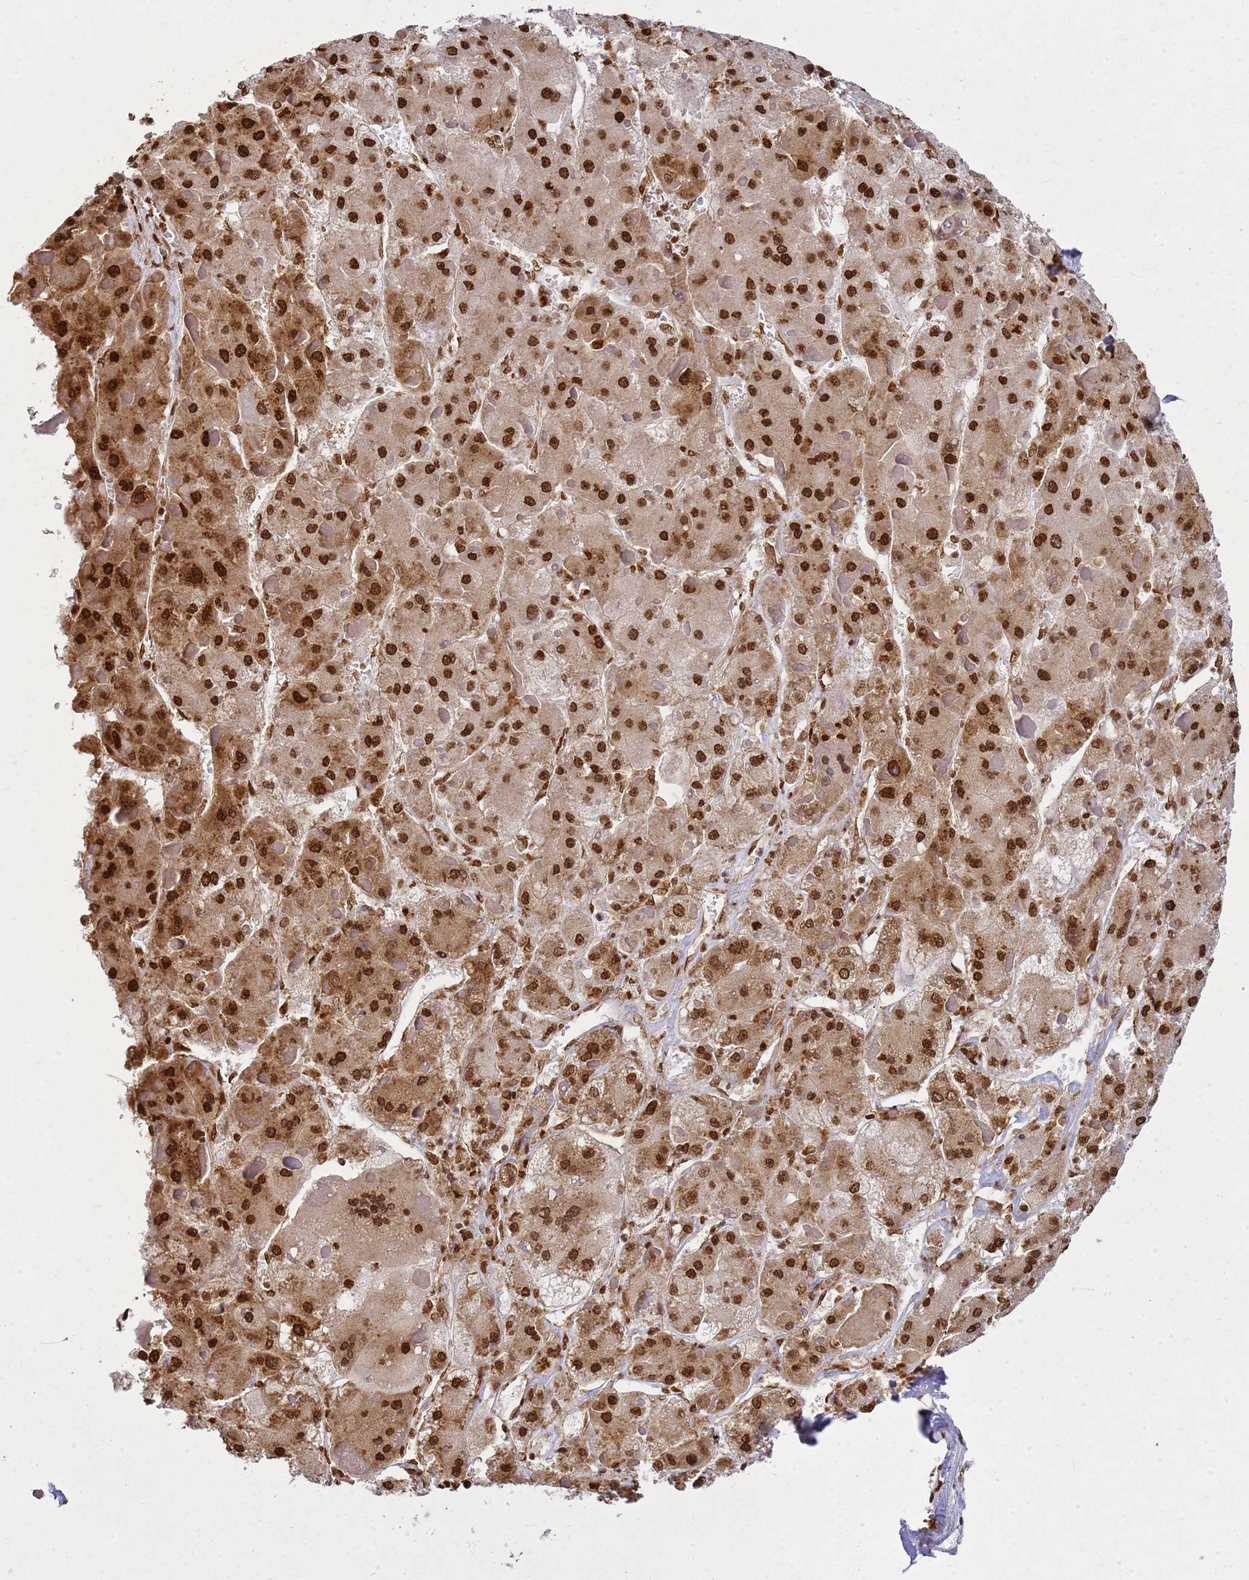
{"staining": {"intensity": "strong", "quantity": ">75%", "location": "cytoplasmic/membranous,nuclear"}, "tissue": "liver cancer", "cell_type": "Tumor cells", "image_type": "cancer", "snomed": [{"axis": "morphology", "description": "Carcinoma, Hepatocellular, NOS"}, {"axis": "topography", "description": "Liver"}], "caption": "Hepatocellular carcinoma (liver) tissue displays strong cytoplasmic/membranous and nuclear staining in about >75% of tumor cells", "gene": "APEX1", "patient": {"sex": "female", "age": 73}}